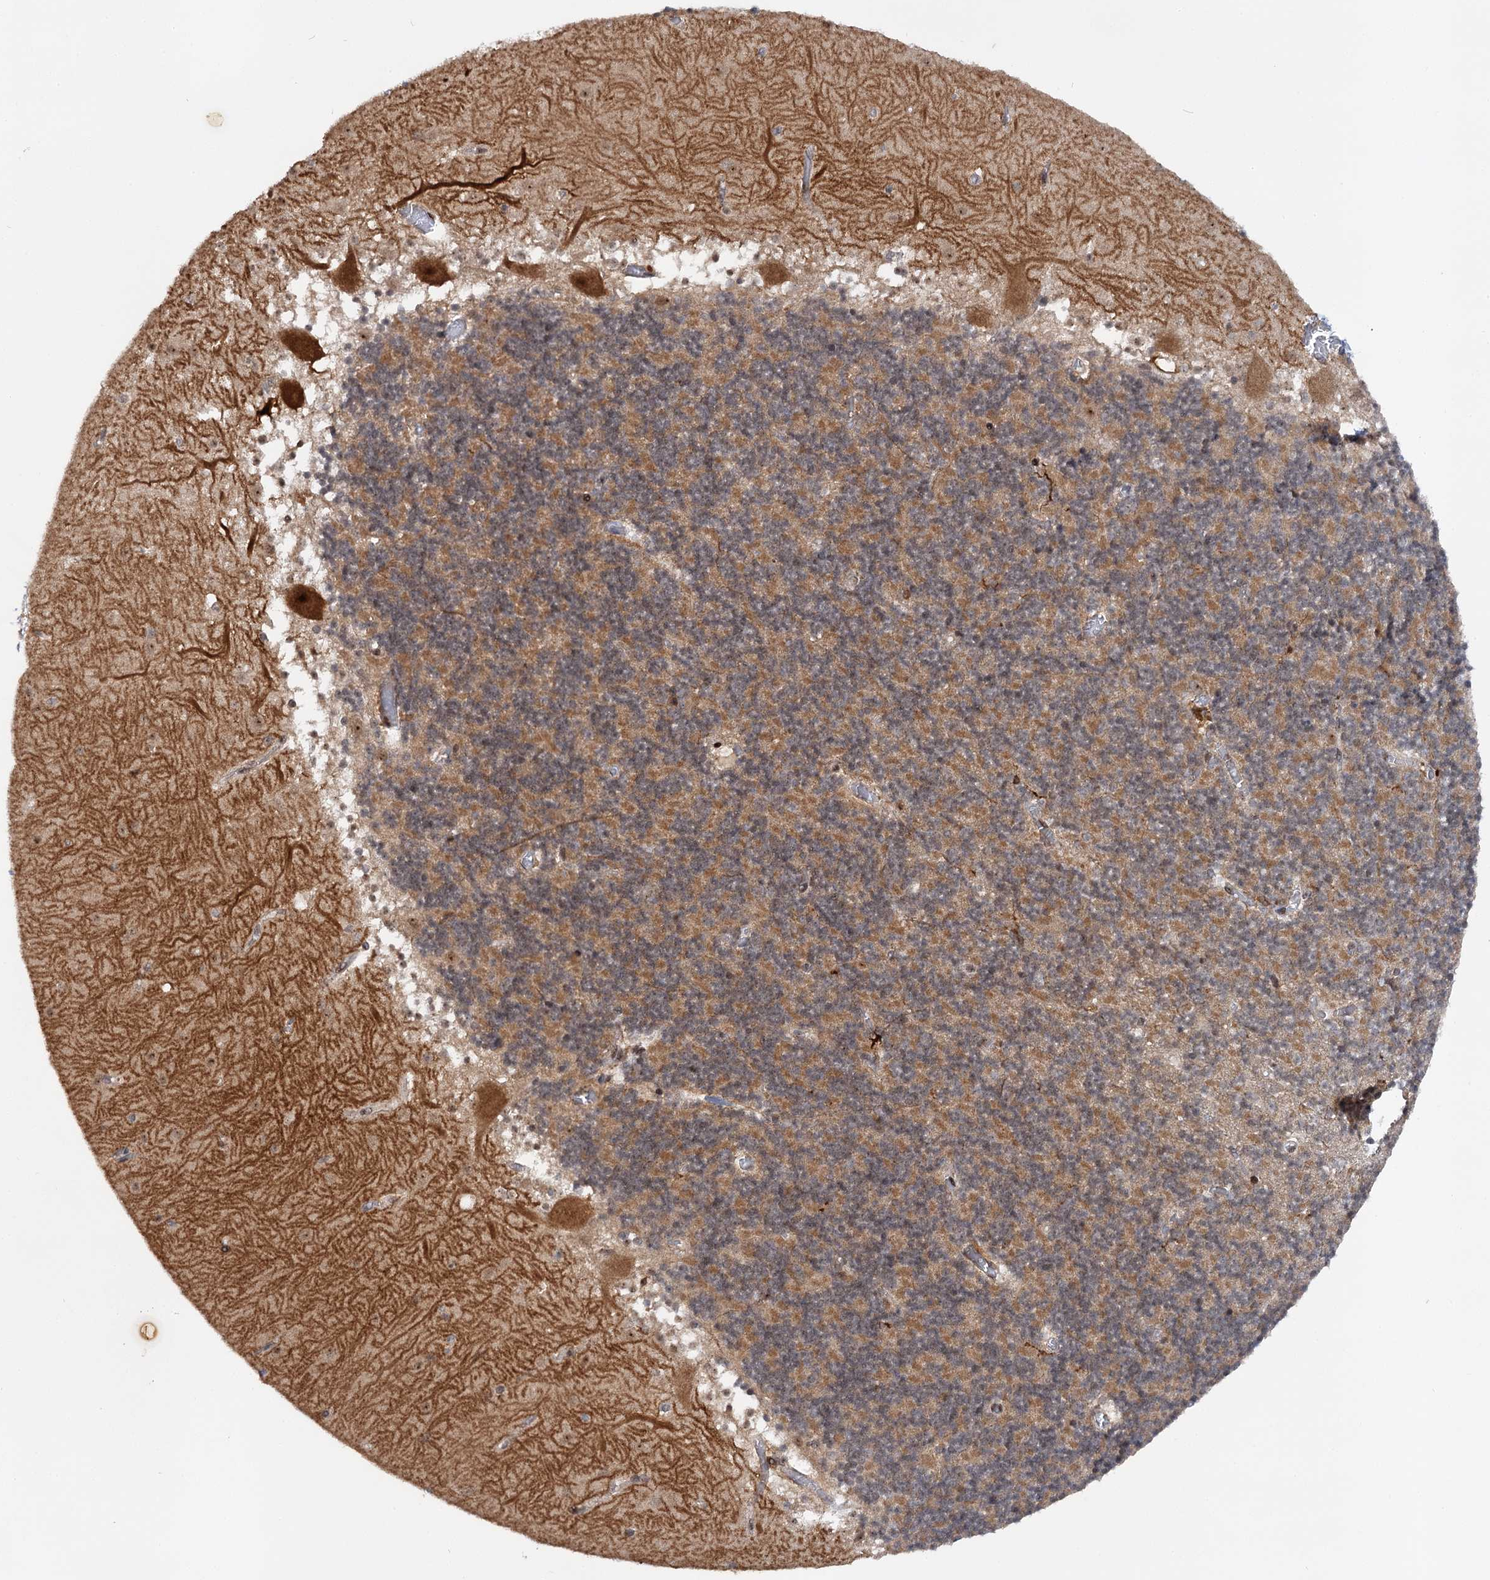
{"staining": {"intensity": "moderate", "quantity": ">75%", "location": "cytoplasmic/membranous,nuclear"}, "tissue": "cerebellum", "cell_type": "Cells in granular layer", "image_type": "normal", "snomed": [{"axis": "morphology", "description": "Normal tissue, NOS"}, {"axis": "topography", "description": "Cerebellum"}], "caption": "A brown stain labels moderate cytoplasmic/membranous,nuclear staining of a protein in cells in granular layer of benign human cerebellum.", "gene": "BUD13", "patient": {"sex": "female", "age": 28}}